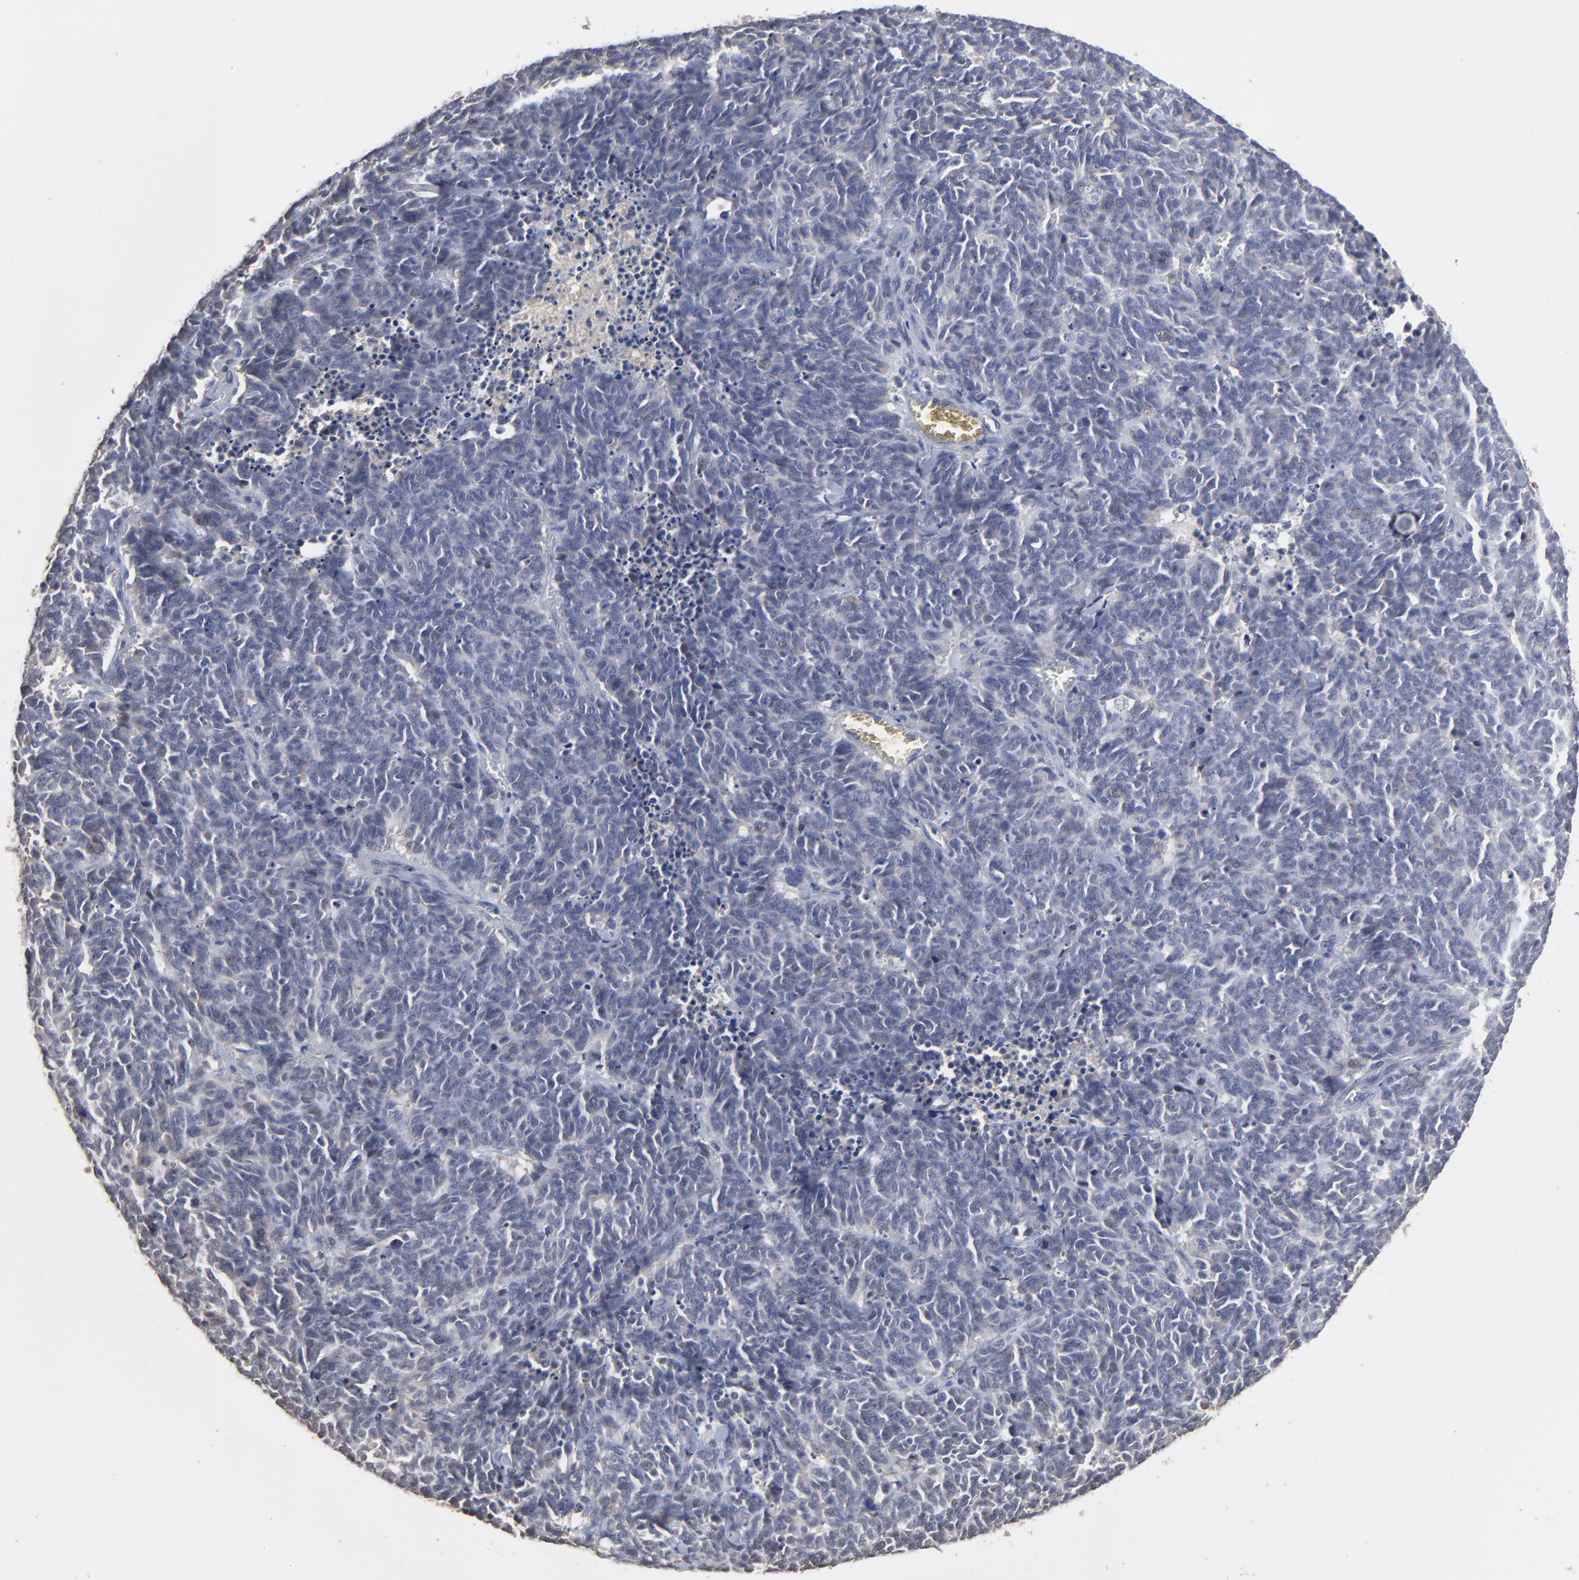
{"staining": {"intensity": "negative", "quantity": "none", "location": "none"}, "tissue": "lung cancer", "cell_type": "Tumor cells", "image_type": "cancer", "snomed": [{"axis": "morphology", "description": "Neoplasm, malignant, NOS"}, {"axis": "topography", "description": "Lung"}], "caption": "Immunohistochemistry of human lung neoplasm (malignant) exhibits no expression in tumor cells.", "gene": "VPREB3", "patient": {"sex": "female", "age": 58}}